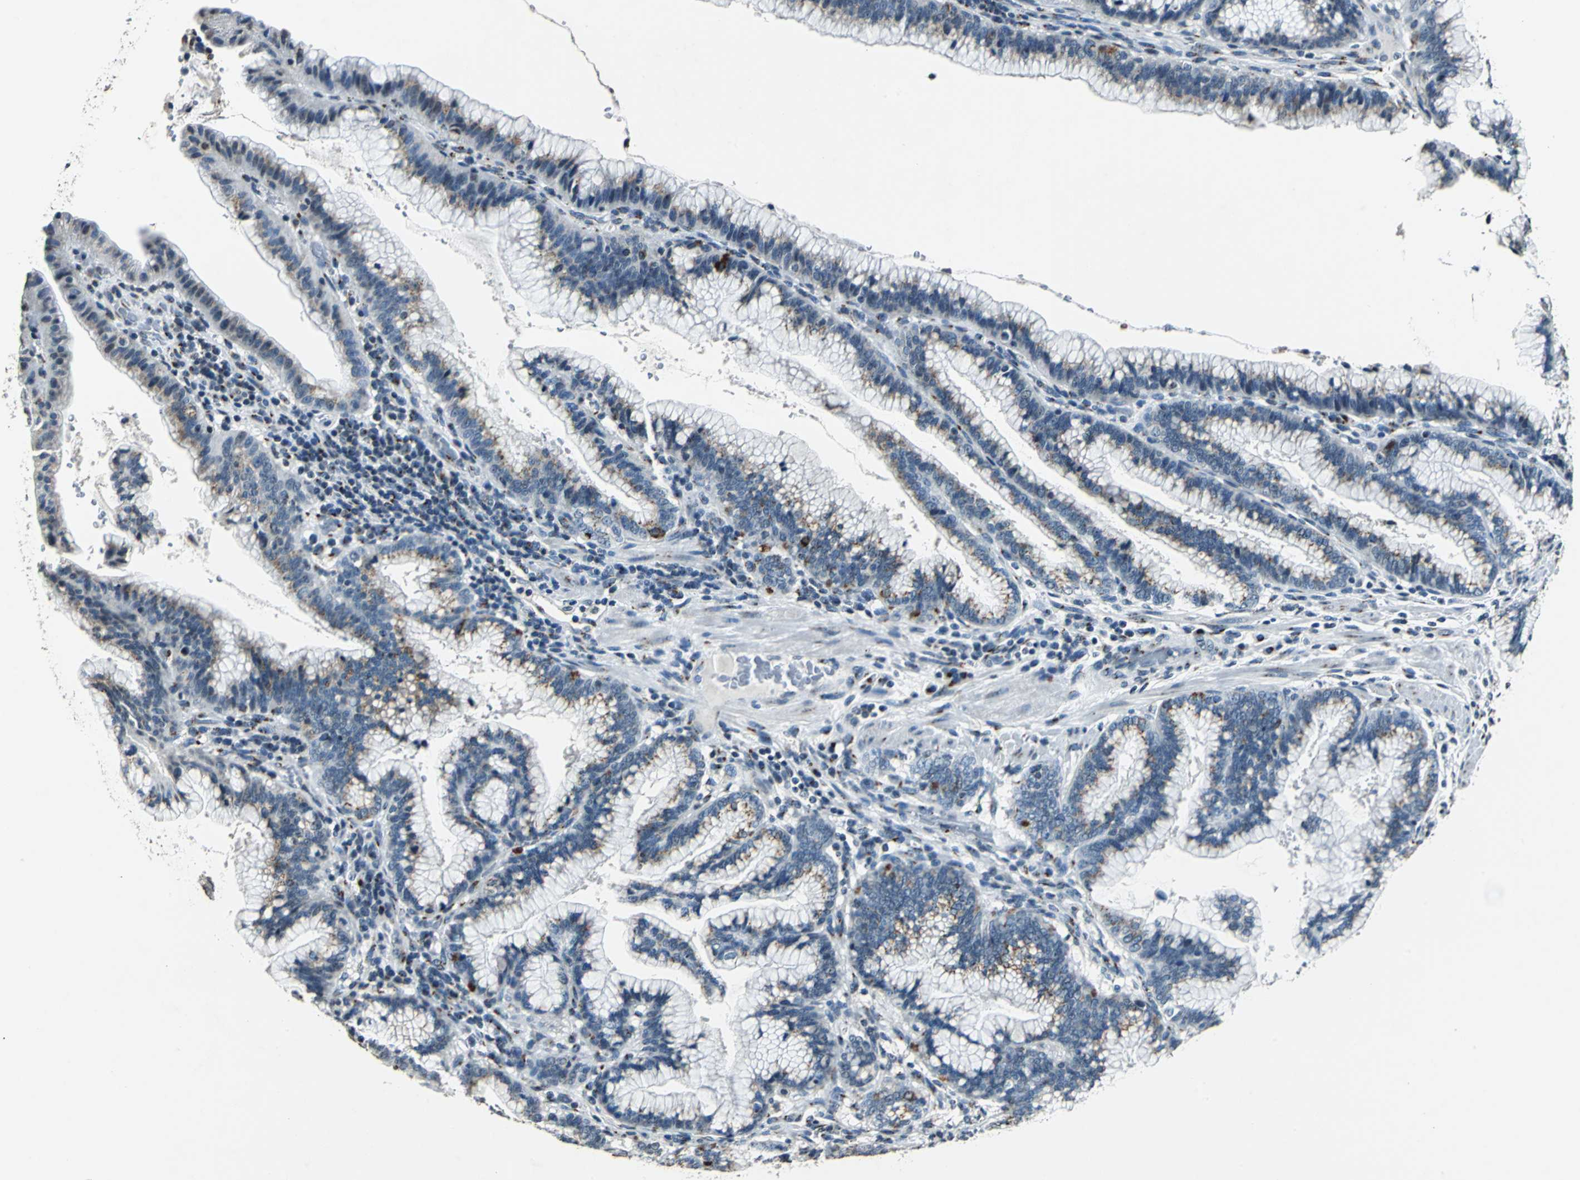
{"staining": {"intensity": "moderate", "quantity": "25%-75%", "location": "cytoplasmic/membranous"}, "tissue": "pancreatic cancer", "cell_type": "Tumor cells", "image_type": "cancer", "snomed": [{"axis": "morphology", "description": "Adenocarcinoma, NOS"}, {"axis": "topography", "description": "Pancreas"}], "caption": "DAB (3,3'-diaminobenzidine) immunohistochemical staining of human pancreatic cancer demonstrates moderate cytoplasmic/membranous protein positivity in approximately 25%-75% of tumor cells.", "gene": "TMEM115", "patient": {"sex": "female", "age": 64}}